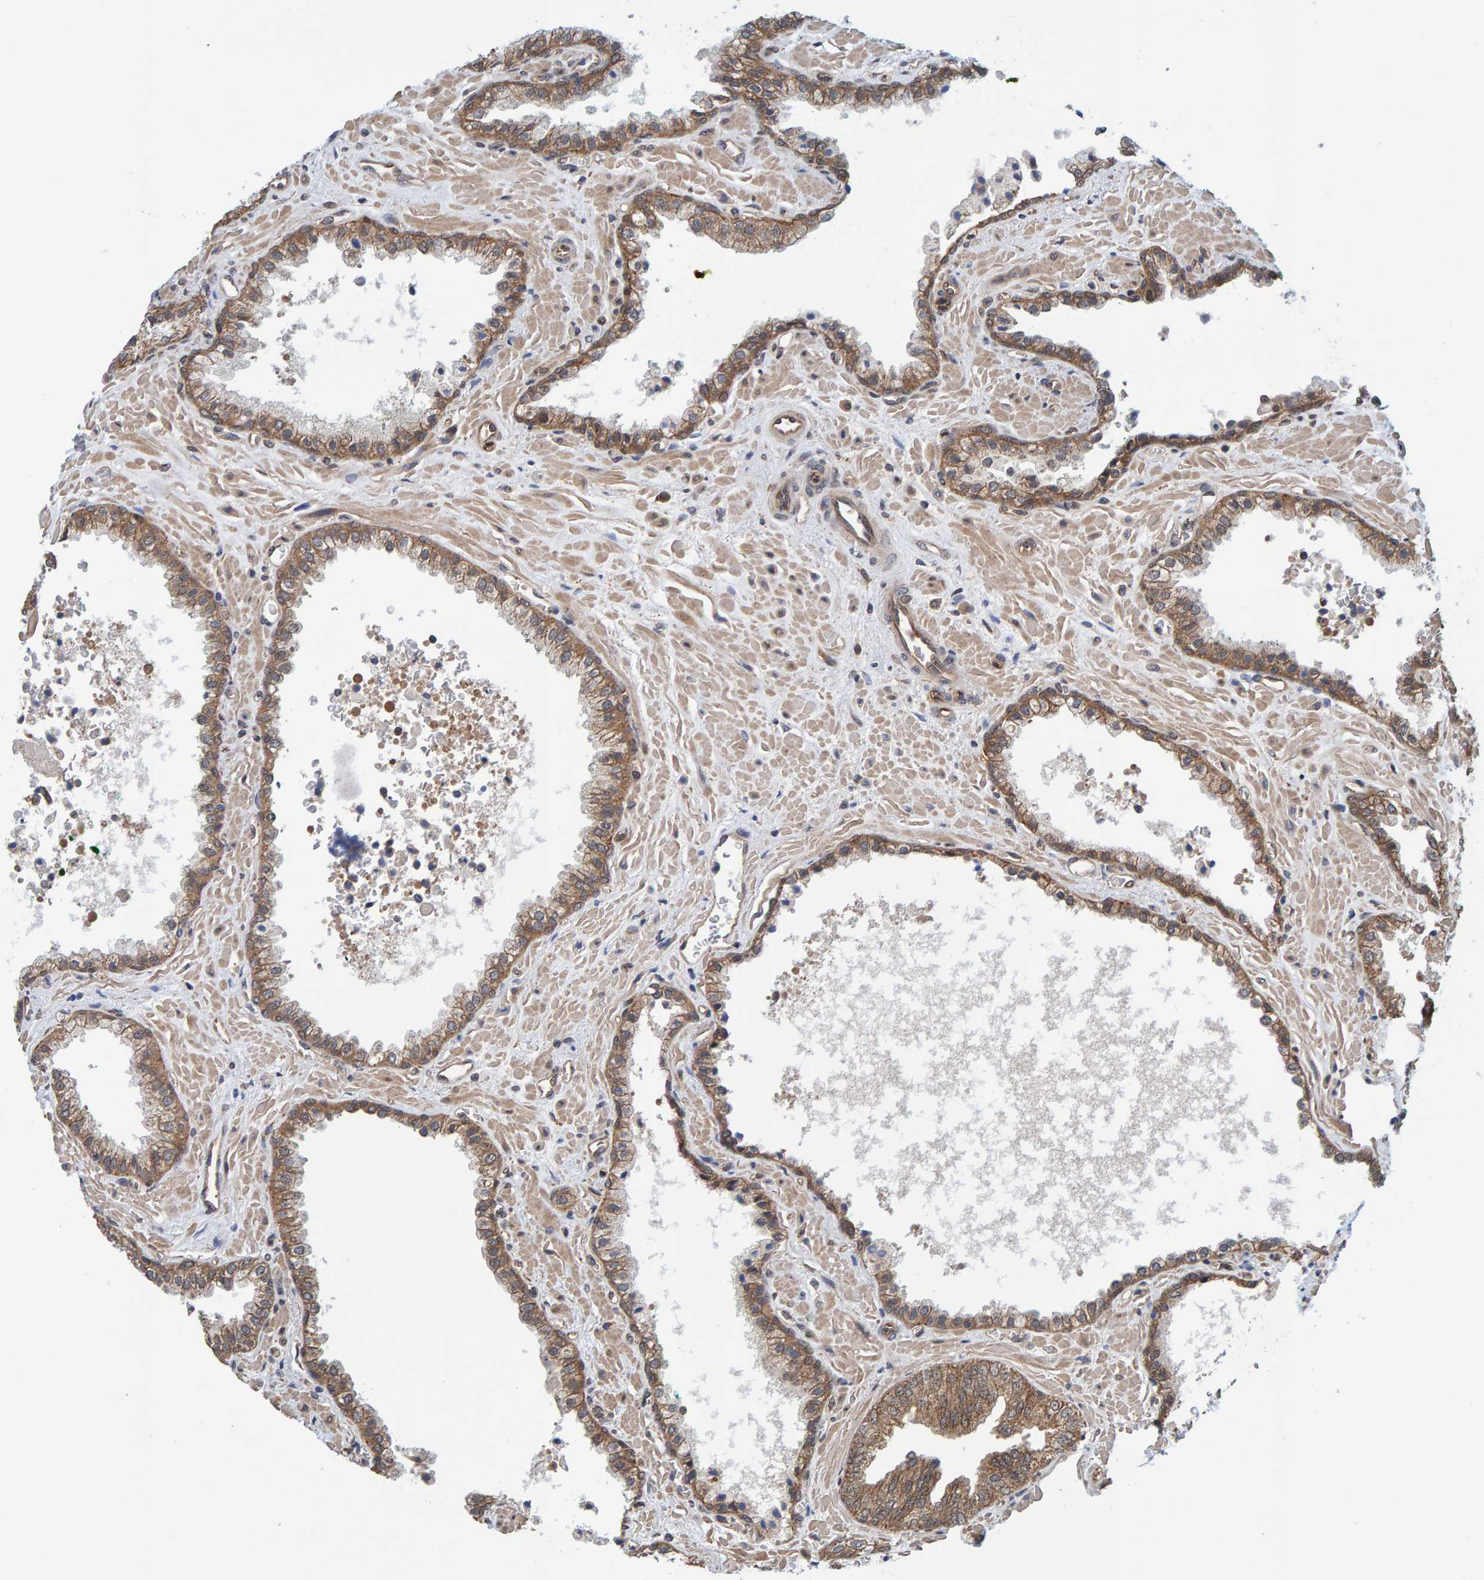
{"staining": {"intensity": "moderate", "quantity": ">75%", "location": "cytoplasmic/membranous"}, "tissue": "prostate cancer", "cell_type": "Tumor cells", "image_type": "cancer", "snomed": [{"axis": "morphology", "description": "Adenocarcinoma, Low grade"}, {"axis": "topography", "description": "Prostate"}], "caption": "The micrograph reveals immunohistochemical staining of prostate adenocarcinoma (low-grade). There is moderate cytoplasmic/membranous expression is present in approximately >75% of tumor cells.", "gene": "SCRN2", "patient": {"sex": "male", "age": 71}}